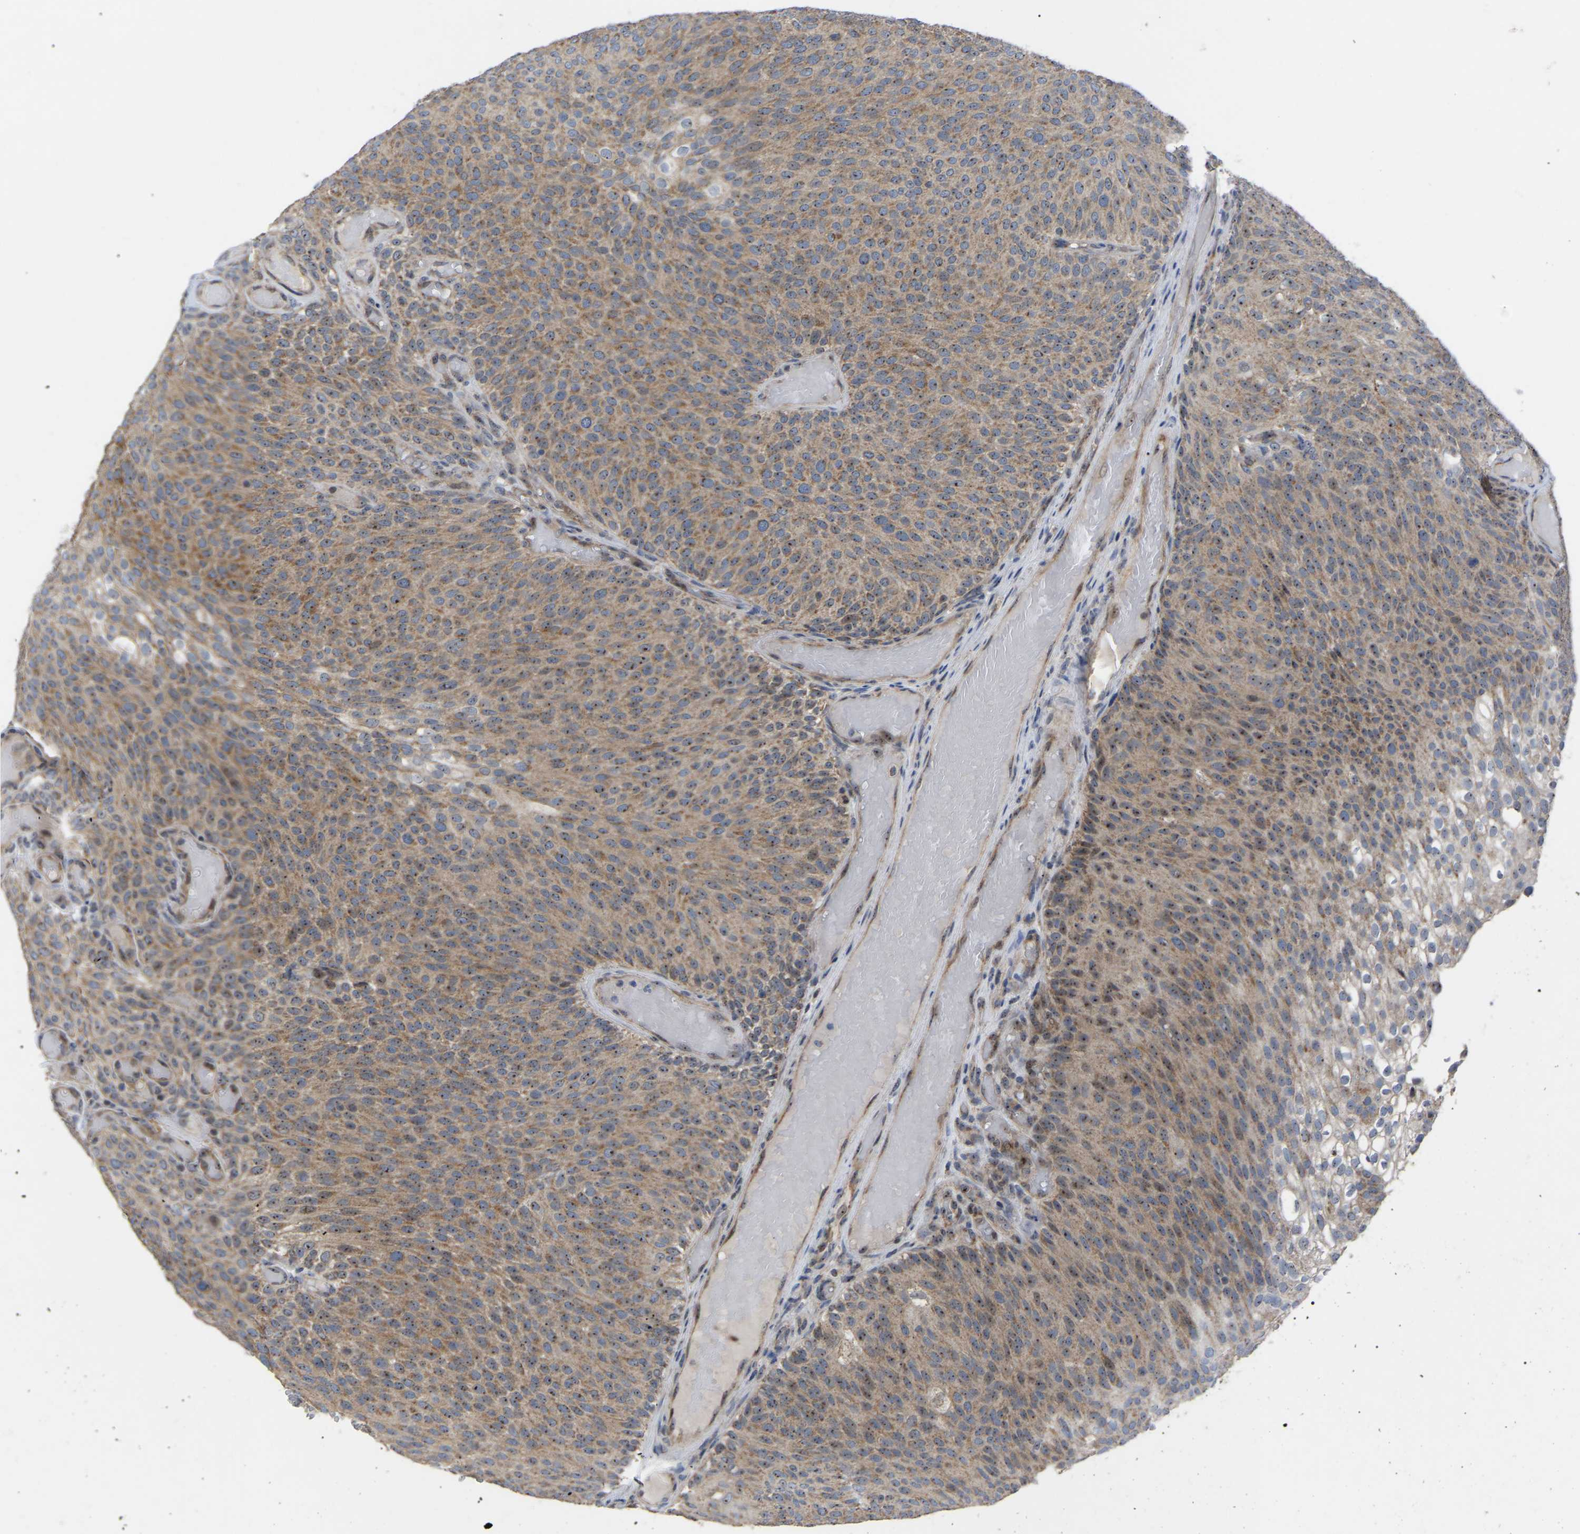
{"staining": {"intensity": "moderate", "quantity": ">75%", "location": "cytoplasmic/membranous,nuclear"}, "tissue": "urothelial cancer", "cell_type": "Tumor cells", "image_type": "cancer", "snomed": [{"axis": "morphology", "description": "Urothelial carcinoma, Low grade"}, {"axis": "topography", "description": "Urinary bladder"}], "caption": "Moderate cytoplasmic/membranous and nuclear protein expression is appreciated in approximately >75% of tumor cells in low-grade urothelial carcinoma. (IHC, brightfield microscopy, high magnification).", "gene": "NOP53", "patient": {"sex": "male", "age": 78}}